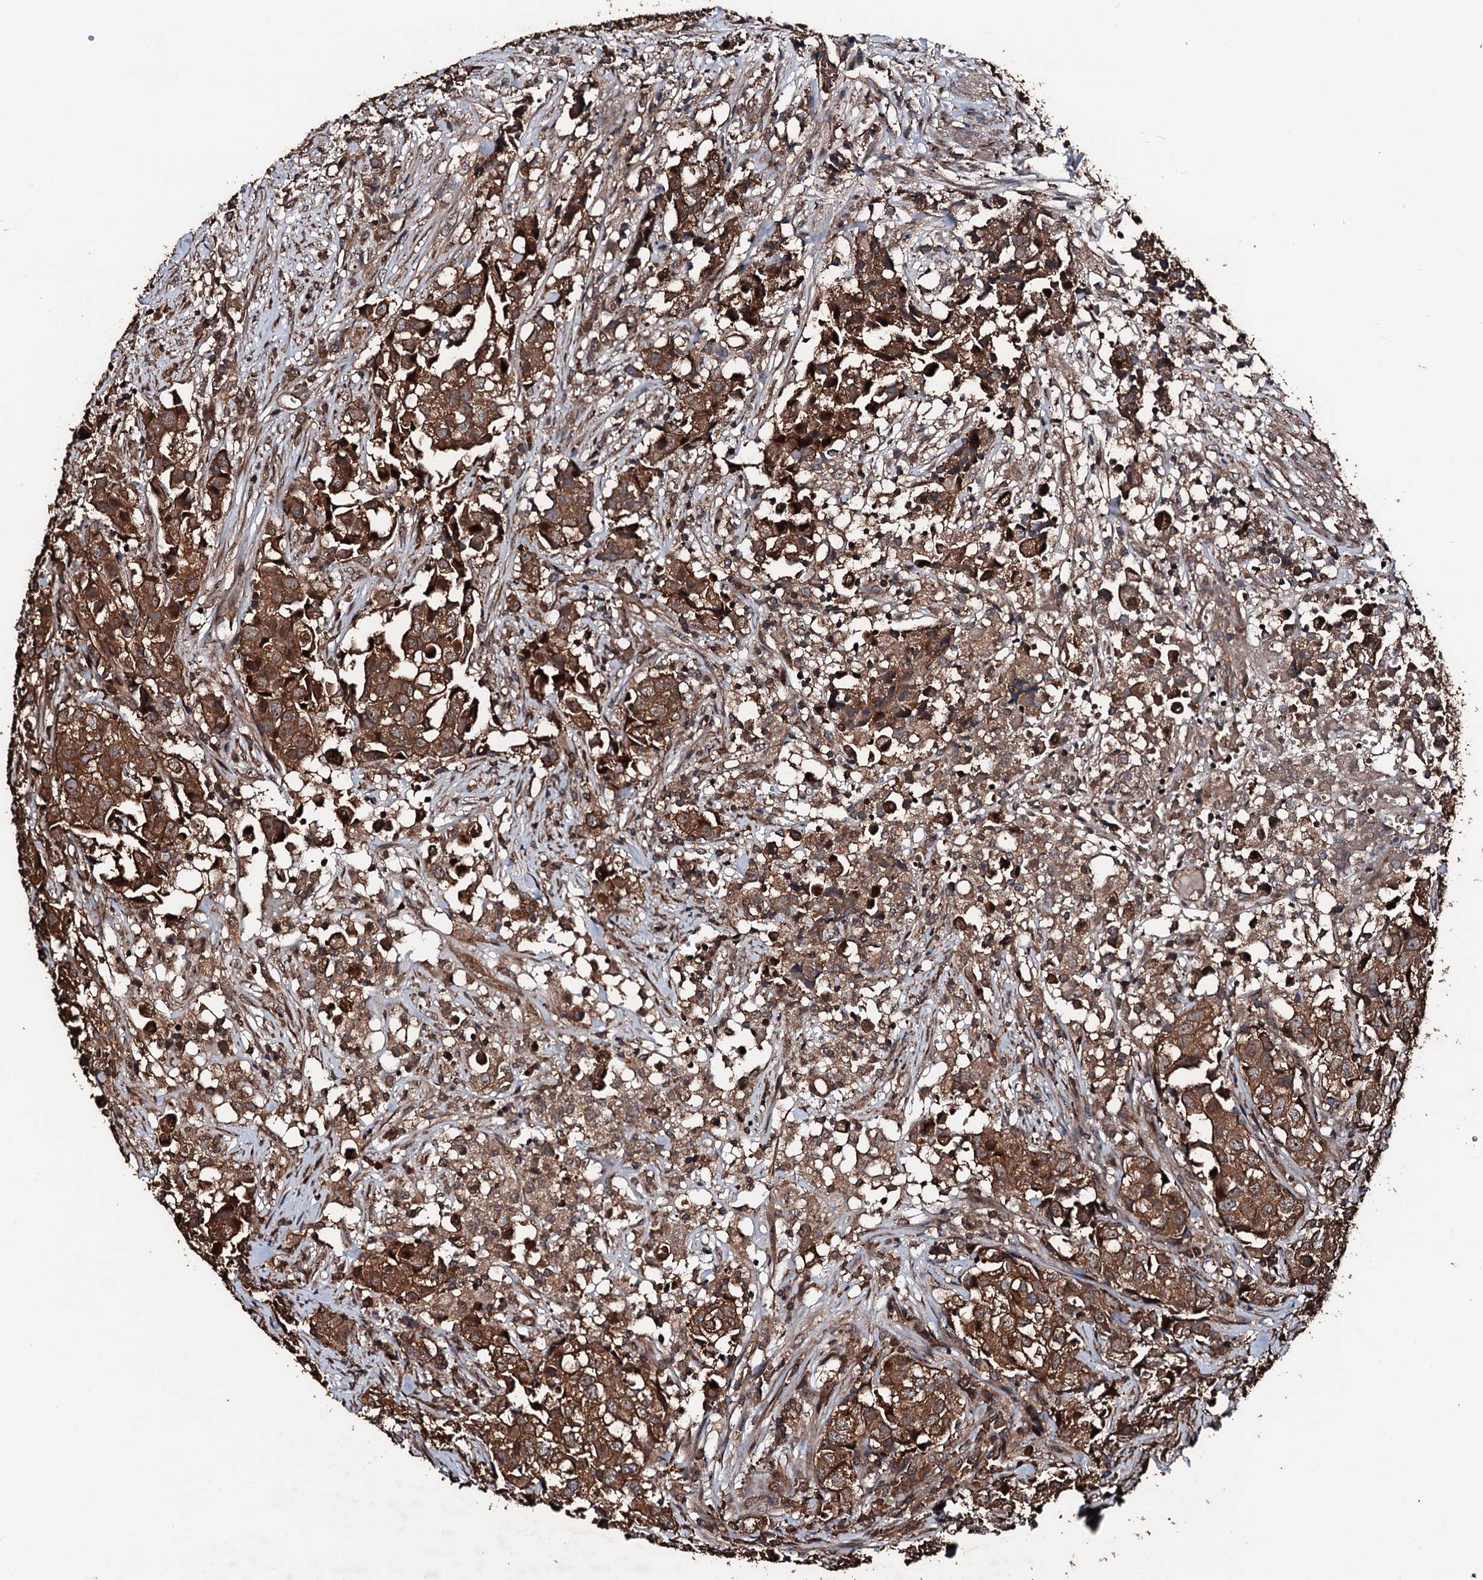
{"staining": {"intensity": "strong", "quantity": ">75%", "location": "cytoplasmic/membranous"}, "tissue": "urothelial cancer", "cell_type": "Tumor cells", "image_type": "cancer", "snomed": [{"axis": "morphology", "description": "Urothelial carcinoma, High grade"}, {"axis": "topography", "description": "Urinary bladder"}], "caption": "Immunohistochemical staining of high-grade urothelial carcinoma shows high levels of strong cytoplasmic/membranous expression in approximately >75% of tumor cells. (DAB (3,3'-diaminobenzidine) IHC, brown staining for protein, blue staining for nuclei).", "gene": "KIF18A", "patient": {"sex": "female", "age": 75}}